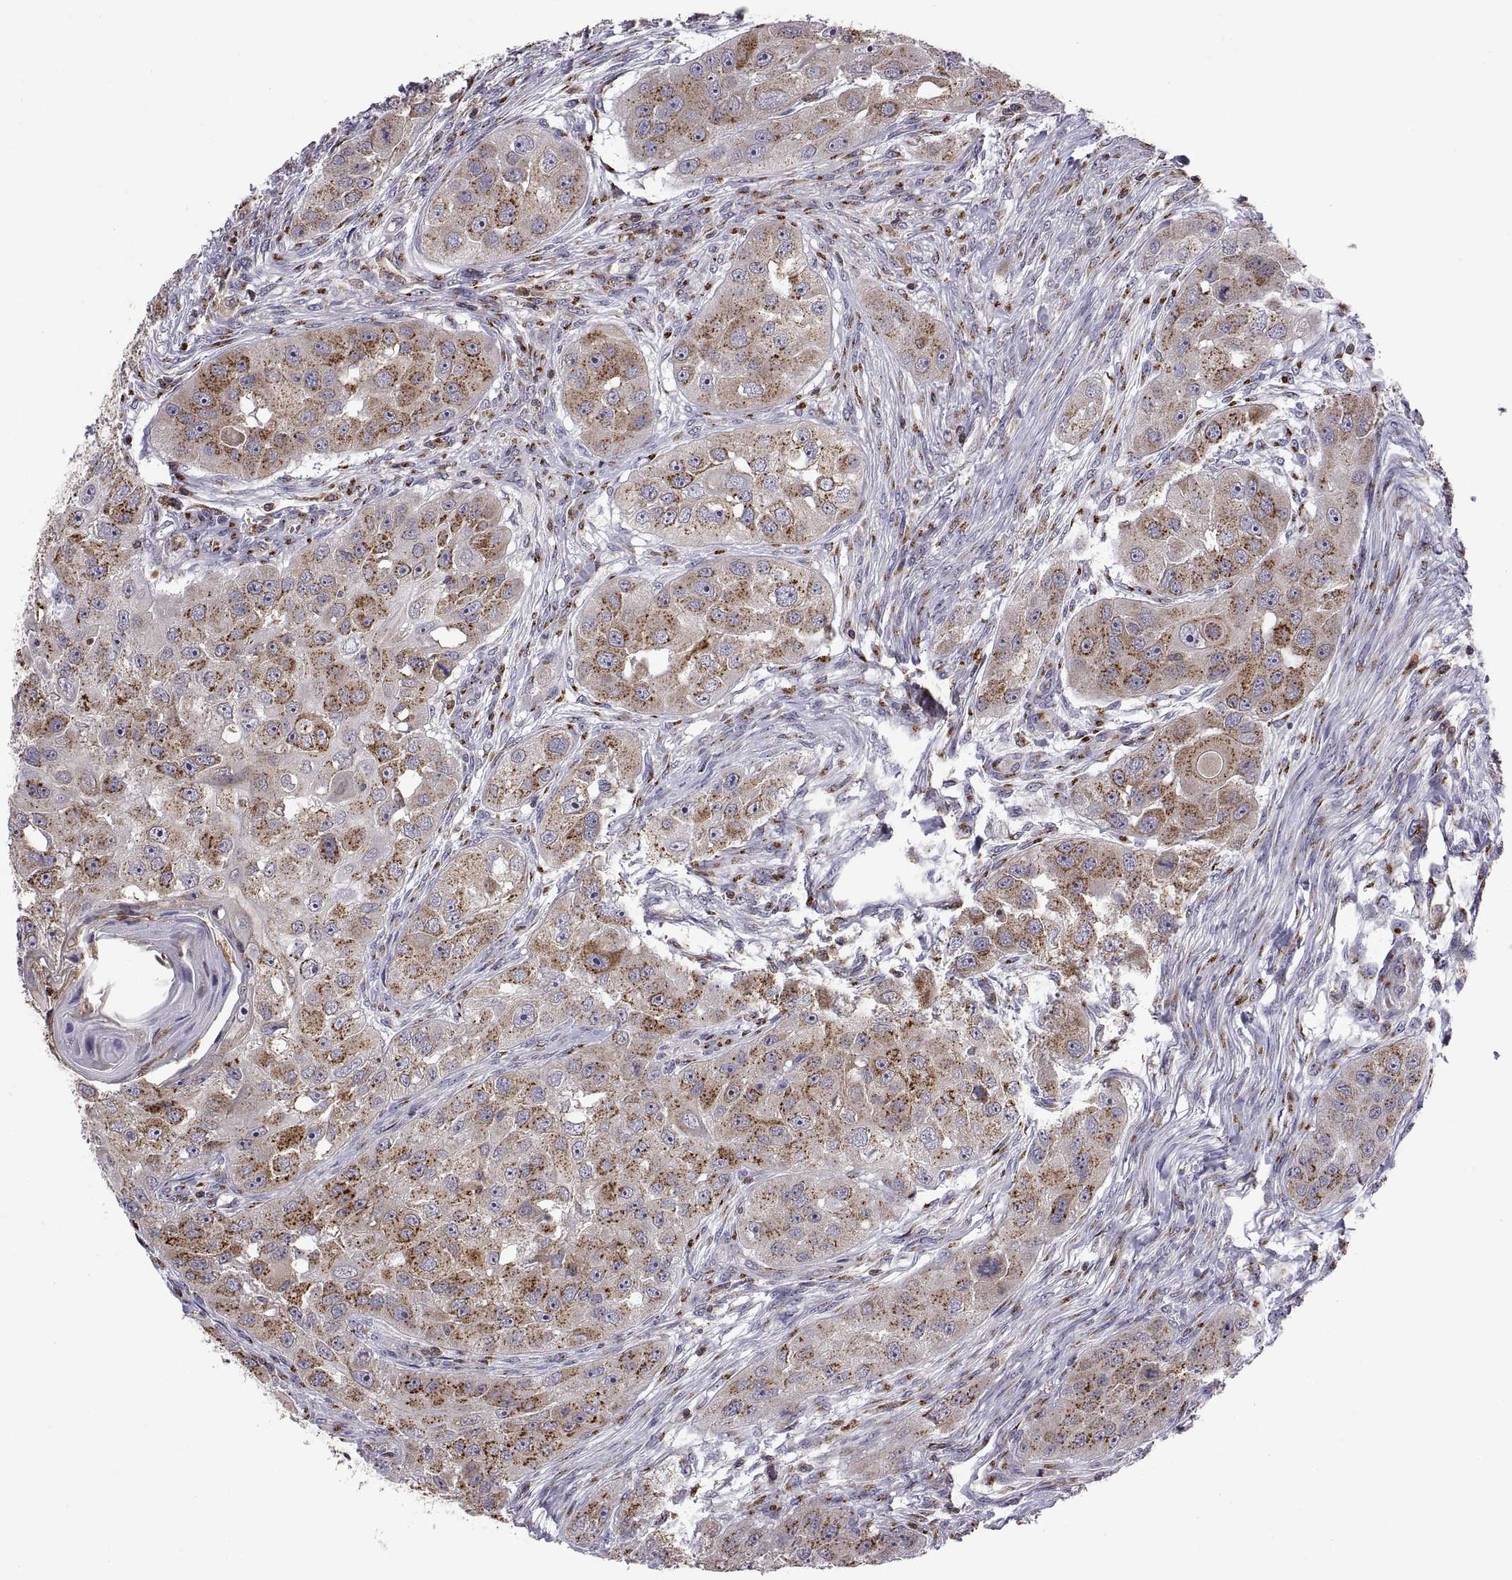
{"staining": {"intensity": "moderate", "quantity": ">75%", "location": "cytoplasmic/membranous"}, "tissue": "head and neck cancer", "cell_type": "Tumor cells", "image_type": "cancer", "snomed": [{"axis": "morphology", "description": "Squamous cell carcinoma, NOS"}, {"axis": "topography", "description": "Head-Neck"}], "caption": "A brown stain highlights moderate cytoplasmic/membranous expression of a protein in head and neck cancer tumor cells. Using DAB (3,3'-diaminobenzidine) (brown) and hematoxylin (blue) stains, captured at high magnification using brightfield microscopy.", "gene": "ACAP1", "patient": {"sex": "male", "age": 51}}